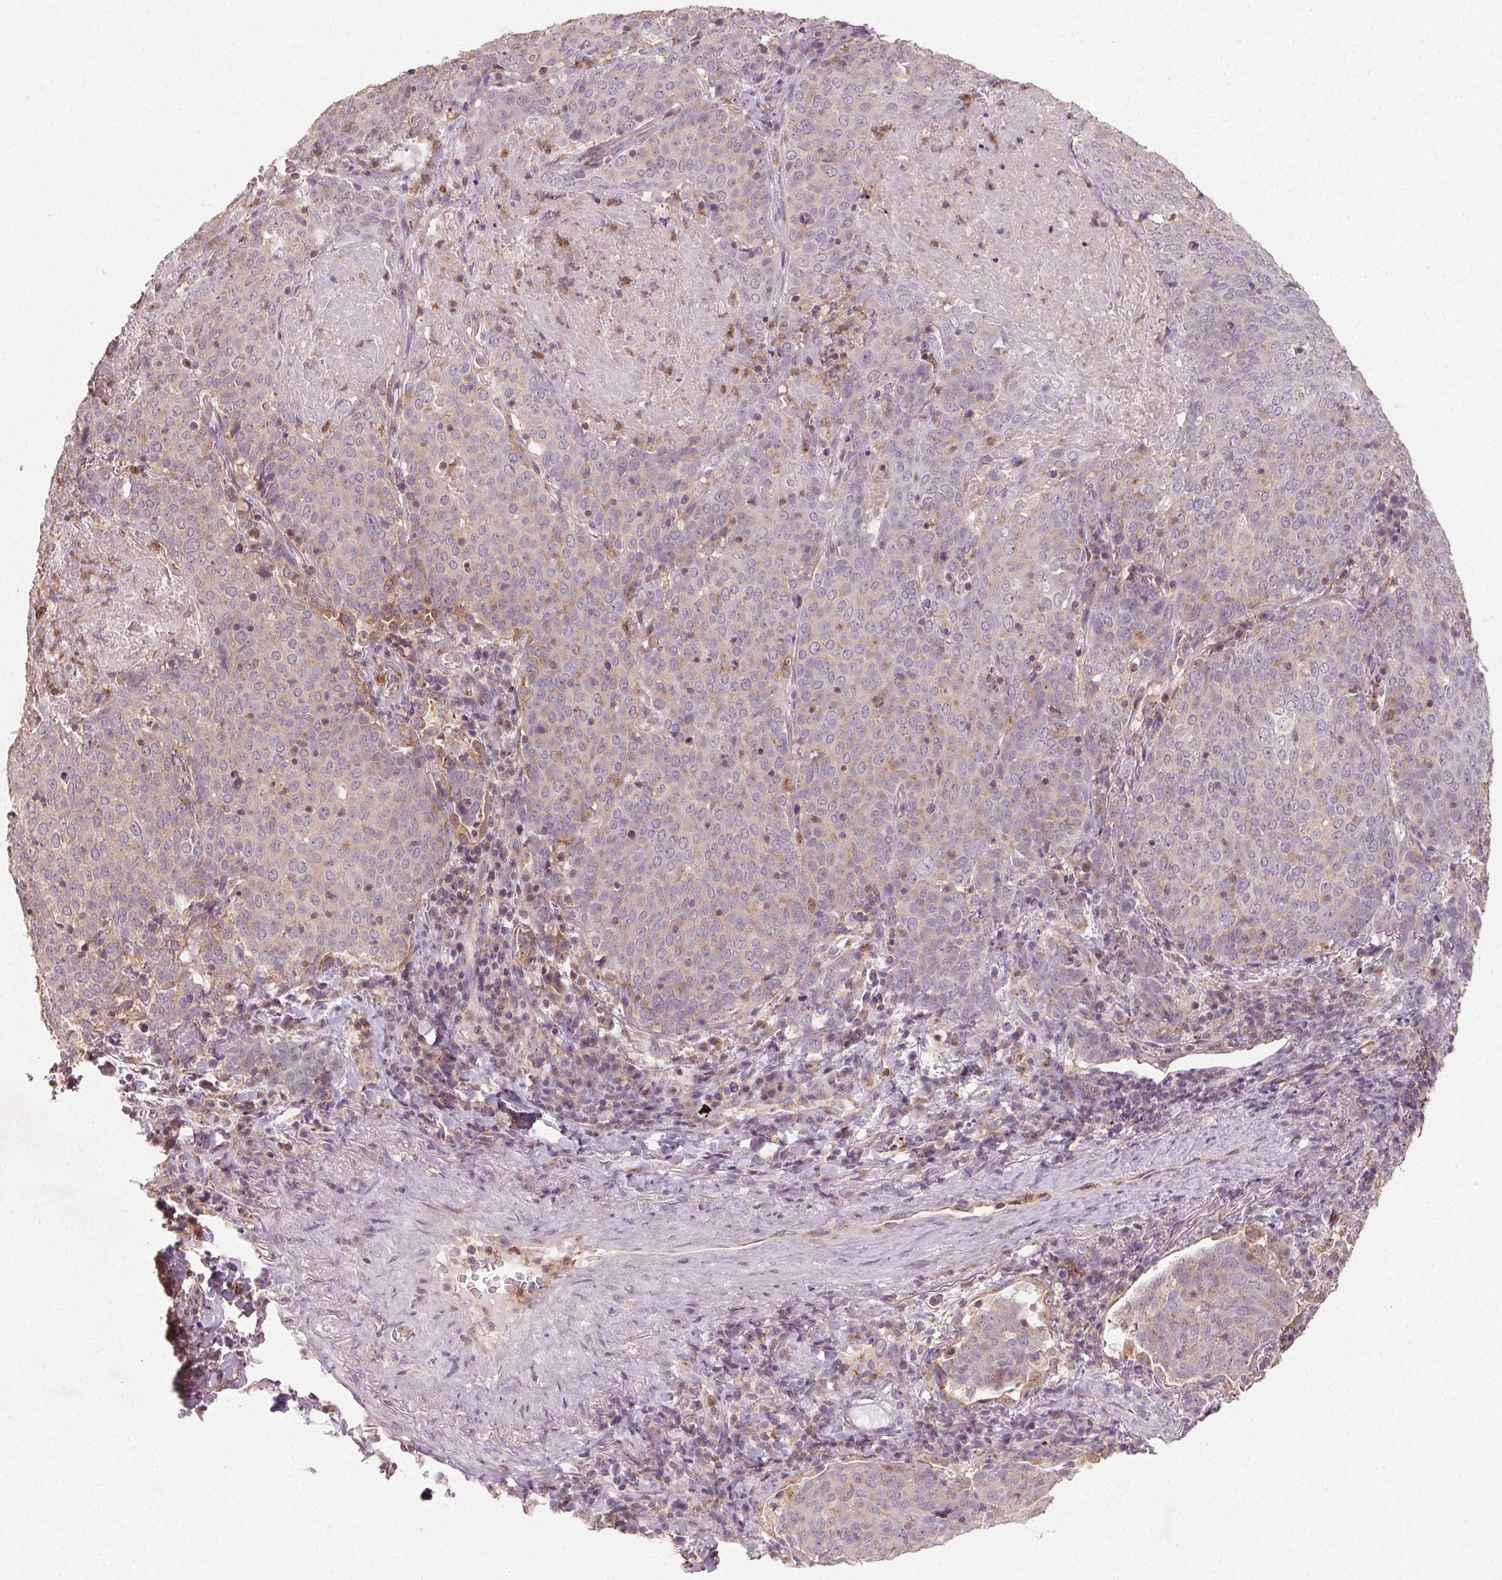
{"staining": {"intensity": "weak", "quantity": "<25%", "location": "cytoplasmic/membranous"}, "tissue": "lung cancer", "cell_type": "Tumor cells", "image_type": "cancer", "snomed": [{"axis": "morphology", "description": "Squamous cell carcinoma, NOS"}, {"axis": "topography", "description": "Lung"}], "caption": "This is a micrograph of immunohistochemistry staining of lung cancer, which shows no expression in tumor cells. Brightfield microscopy of immunohistochemistry (IHC) stained with DAB (3,3'-diaminobenzidine) (brown) and hematoxylin (blue), captured at high magnification.", "gene": "AP1S1", "patient": {"sex": "male", "age": 82}}